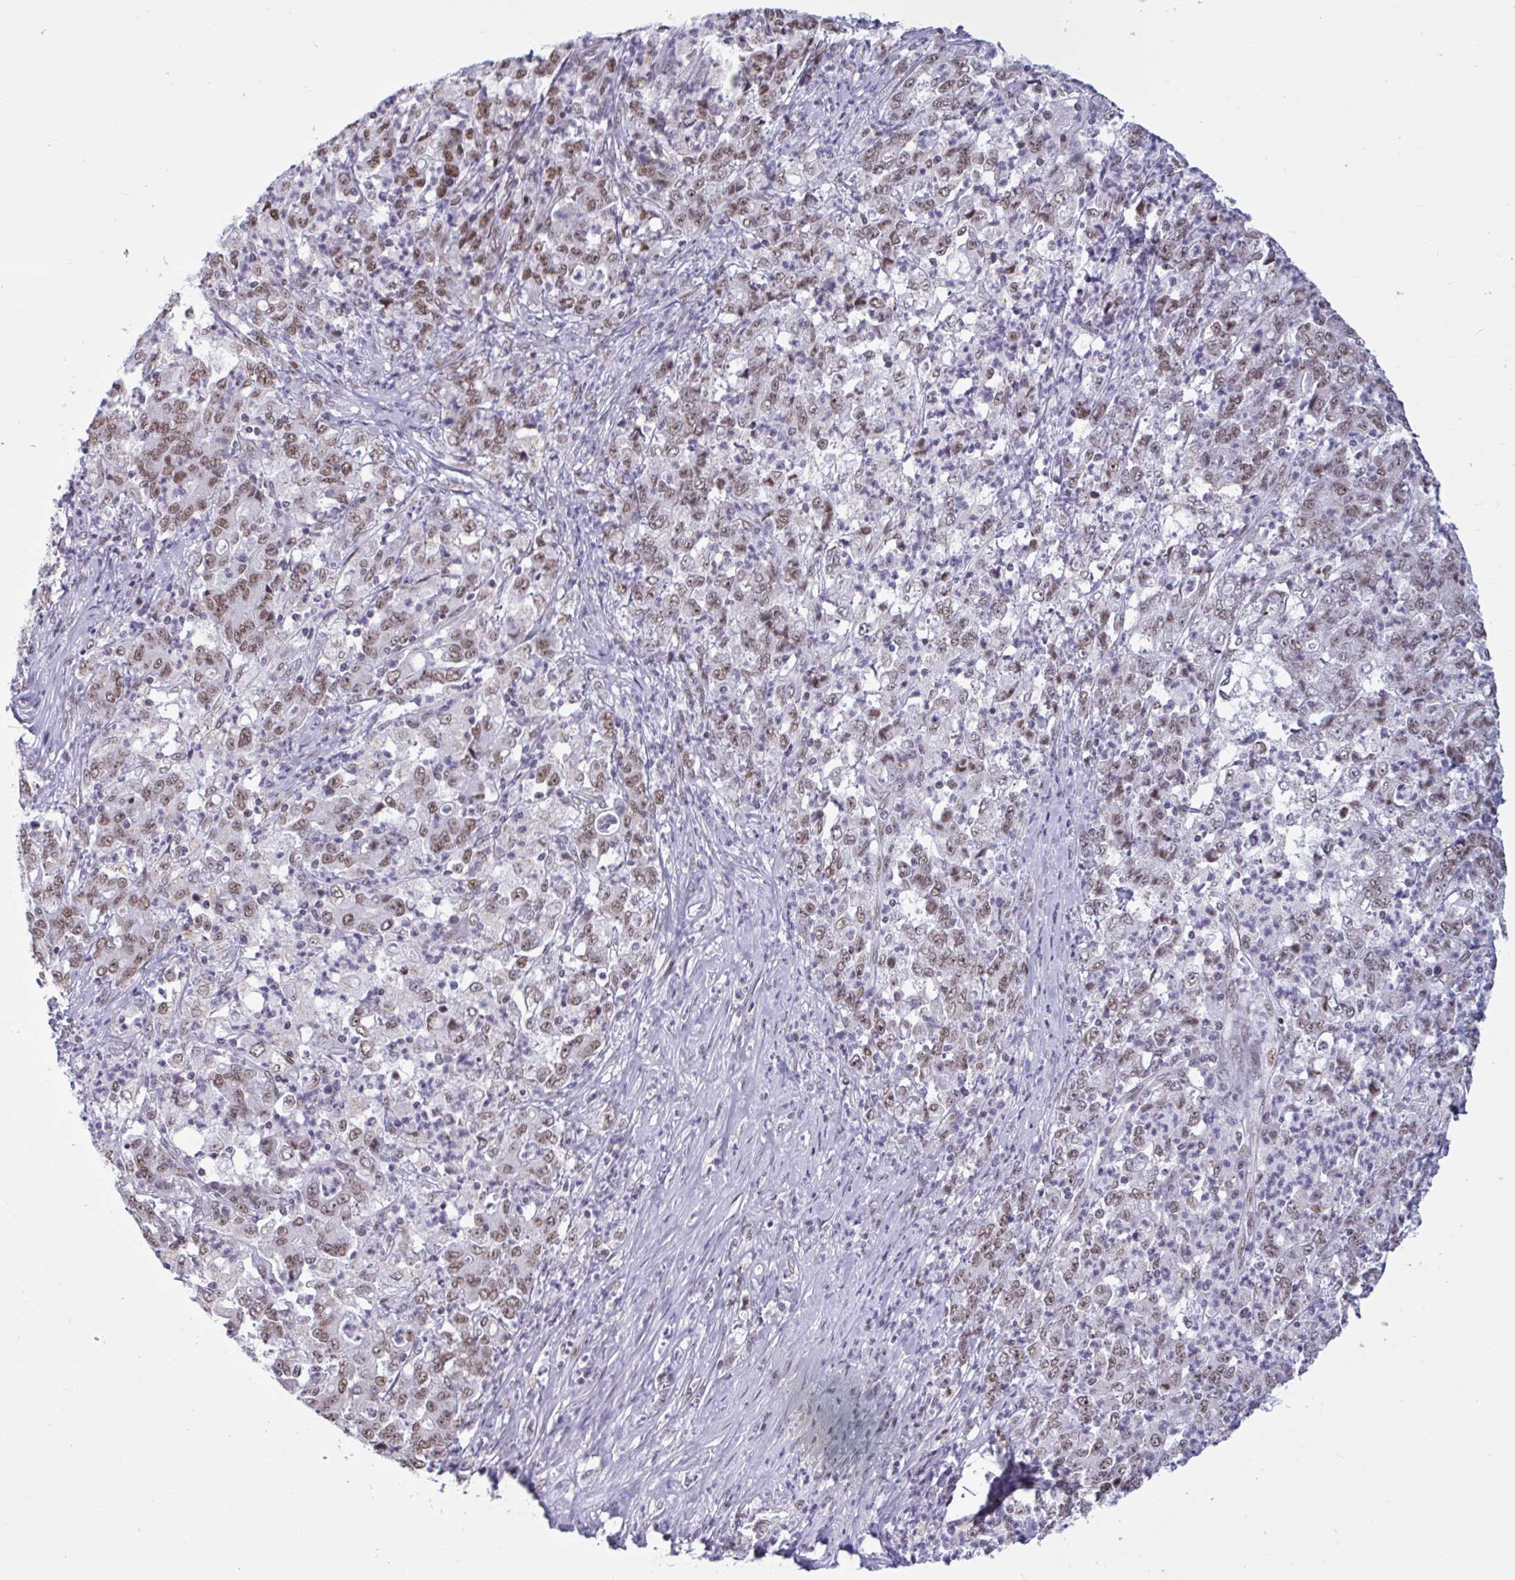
{"staining": {"intensity": "moderate", "quantity": "25%-75%", "location": "nuclear"}, "tissue": "stomach cancer", "cell_type": "Tumor cells", "image_type": "cancer", "snomed": [{"axis": "morphology", "description": "Adenocarcinoma, NOS"}, {"axis": "topography", "description": "Stomach, lower"}], "caption": "This micrograph exhibits immunohistochemistry (IHC) staining of stomach cancer (adenocarcinoma), with medium moderate nuclear expression in approximately 25%-75% of tumor cells.", "gene": "CBFA2T2", "patient": {"sex": "female", "age": 71}}